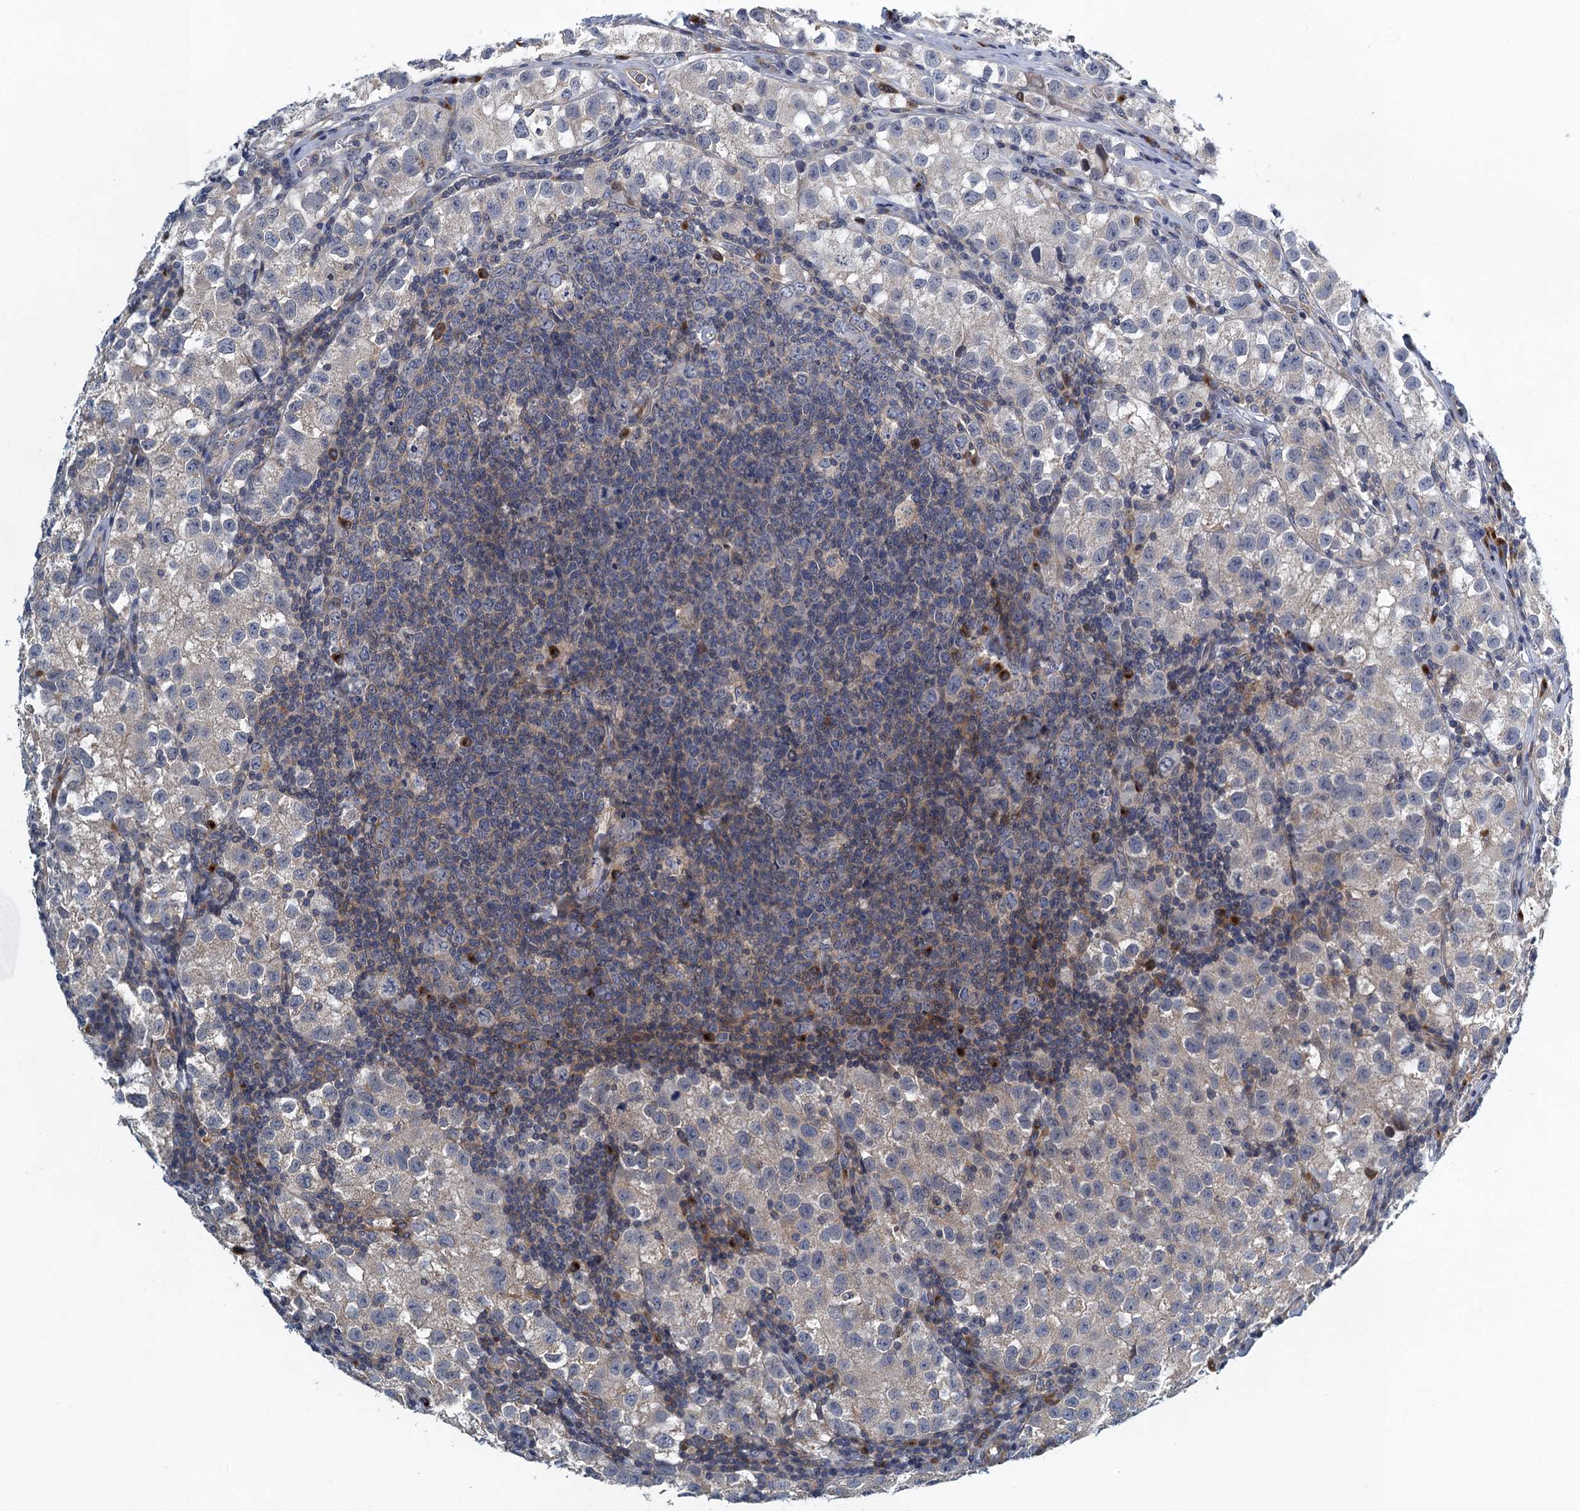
{"staining": {"intensity": "negative", "quantity": "none", "location": "none"}, "tissue": "testis cancer", "cell_type": "Tumor cells", "image_type": "cancer", "snomed": [{"axis": "morphology", "description": "Seminoma, NOS"}, {"axis": "morphology", "description": "Carcinoma, Embryonal, NOS"}, {"axis": "topography", "description": "Testis"}], "caption": "Testis cancer (seminoma) stained for a protein using immunohistochemistry reveals no expression tumor cells.", "gene": "ALG2", "patient": {"sex": "male", "age": 43}}